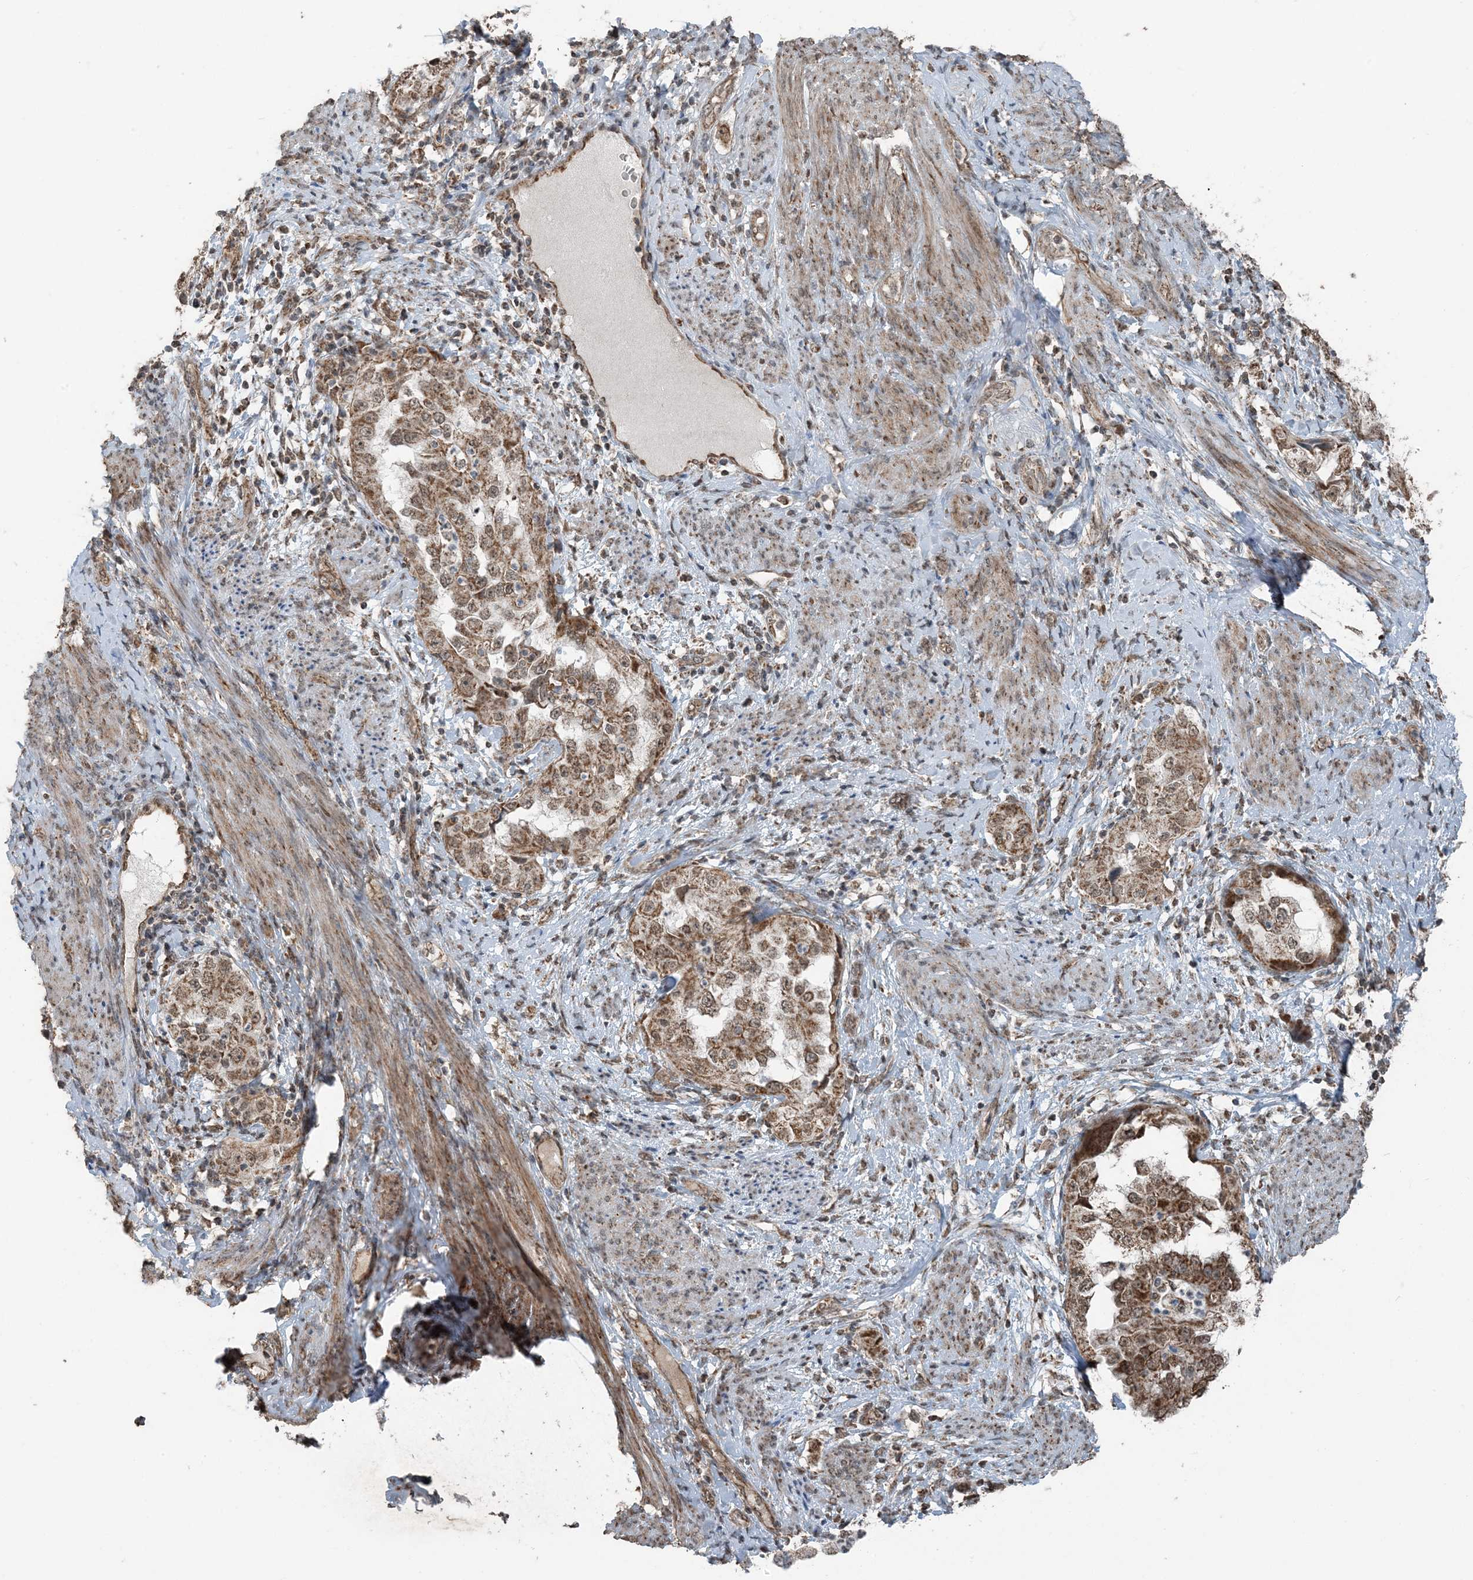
{"staining": {"intensity": "moderate", "quantity": ">75%", "location": "cytoplasmic/membranous"}, "tissue": "endometrial cancer", "cell_type": "Tumor cells", "image_type": "cancer", "snomed": [{"axis": "morphology", "description": "Adenocarcinoma, NOS"}, {"axis": "topography", "description": "Endometrium"}], "caption": "Immunohistochemistry (IHC) photomicrograph of neoplastic tissue: human adenocarcinoma (endometrial) stained using immunohistochemistry shows medium levels of moderate protein expression localized specifically in the cytoplasmic/membranous of tumor cells, appearing as a cytoplasmic/membranous brown color.", "gene": "PILRB", "patient": {"sex": "female", "age": 85}}